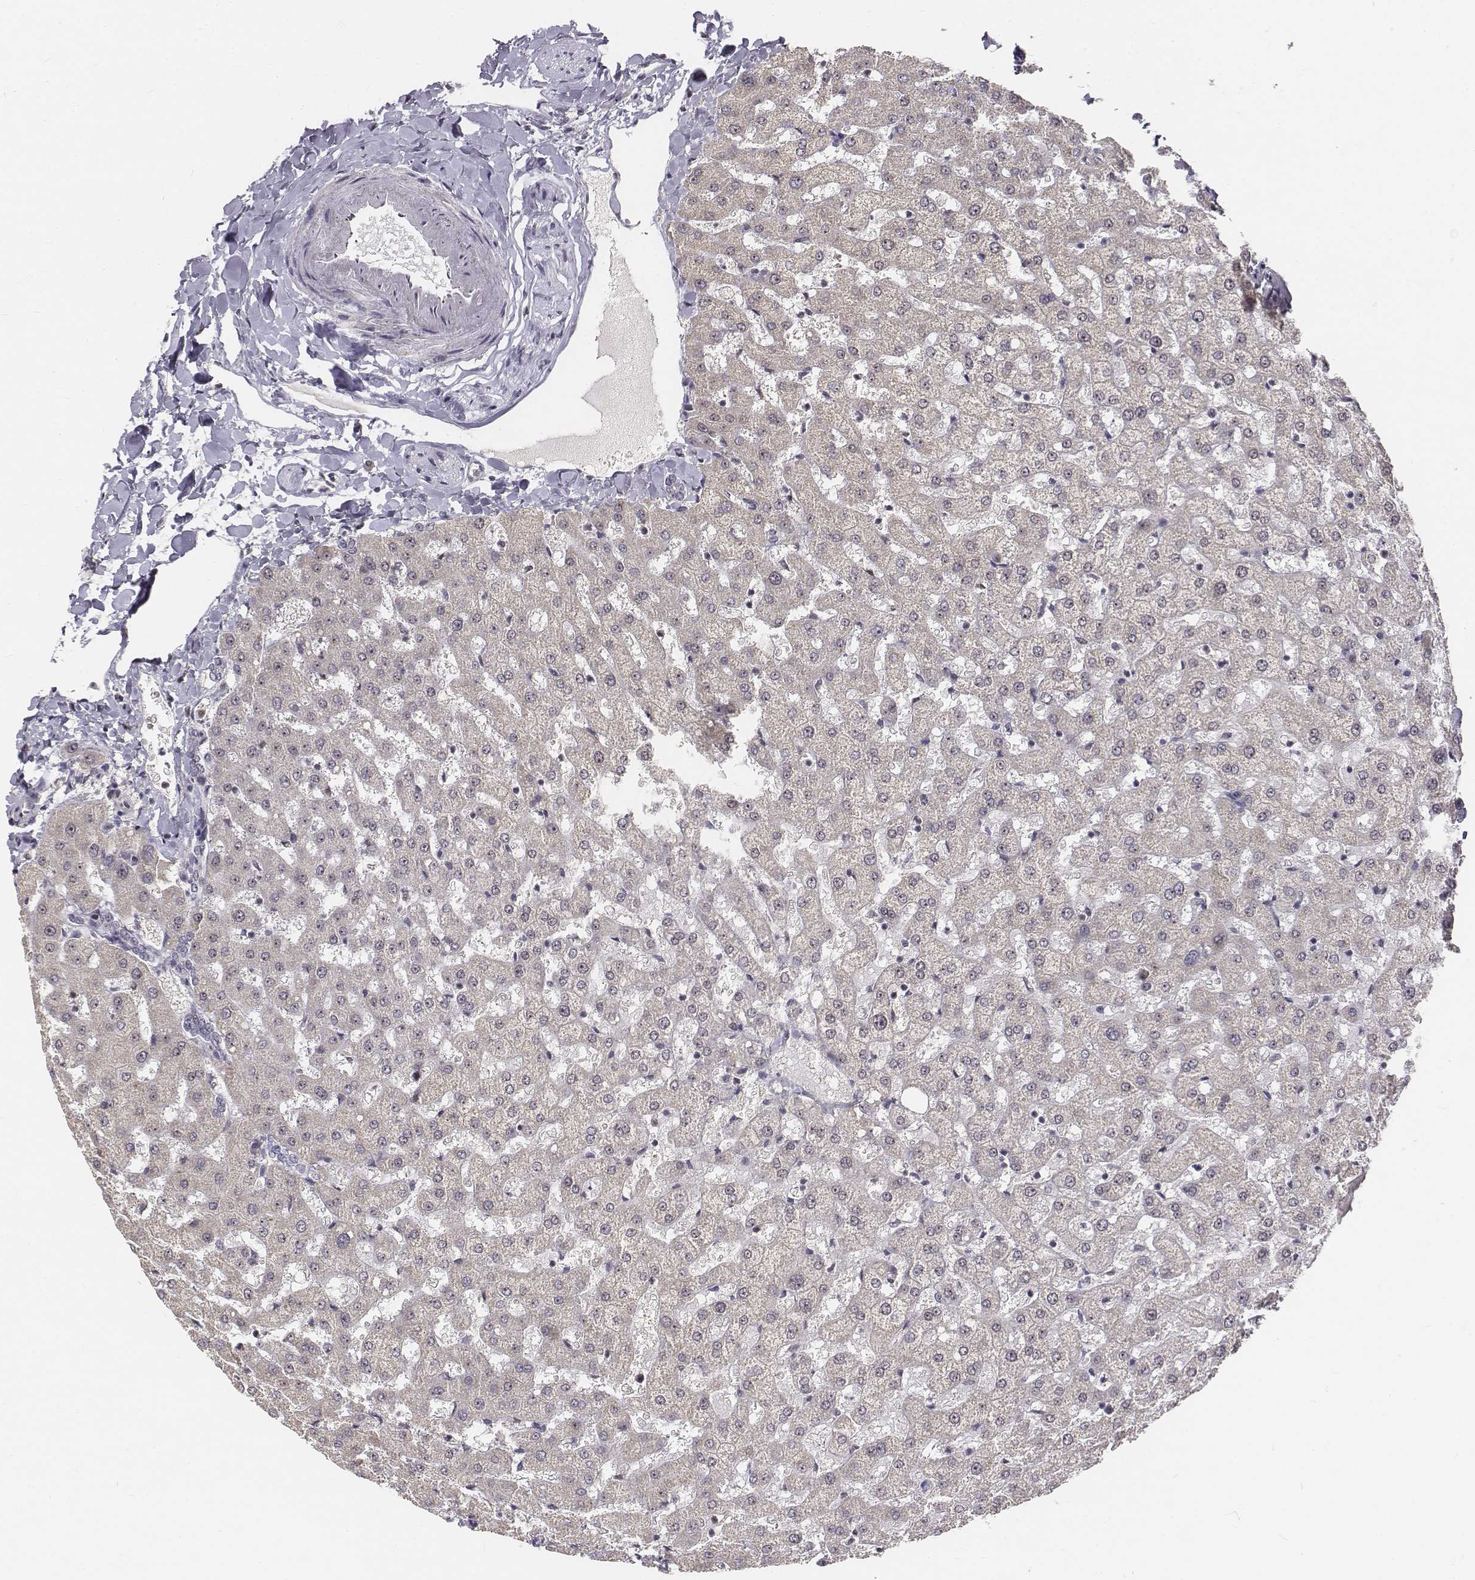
{"staining": {"intensity": "negative", "quantity": "none", "location": "none"}, "tissue": "liver", "cell_type": "Cholangiocytes", "image_type": "normal", "snomed": [{"axis": "morphology", "description": "Normal tissue, NOS"}, {"axis": "topography", "description": "Liver"}], "caption": "Unremarkable liver was stained to show a protein in brown. There is no significant positivity in cholangiocytes. (Immunohistochemistry (ihc), brightfield microscopy, high magnification).", "gene": "PHF6", "patient": {"sex": "female", "age": 50}}